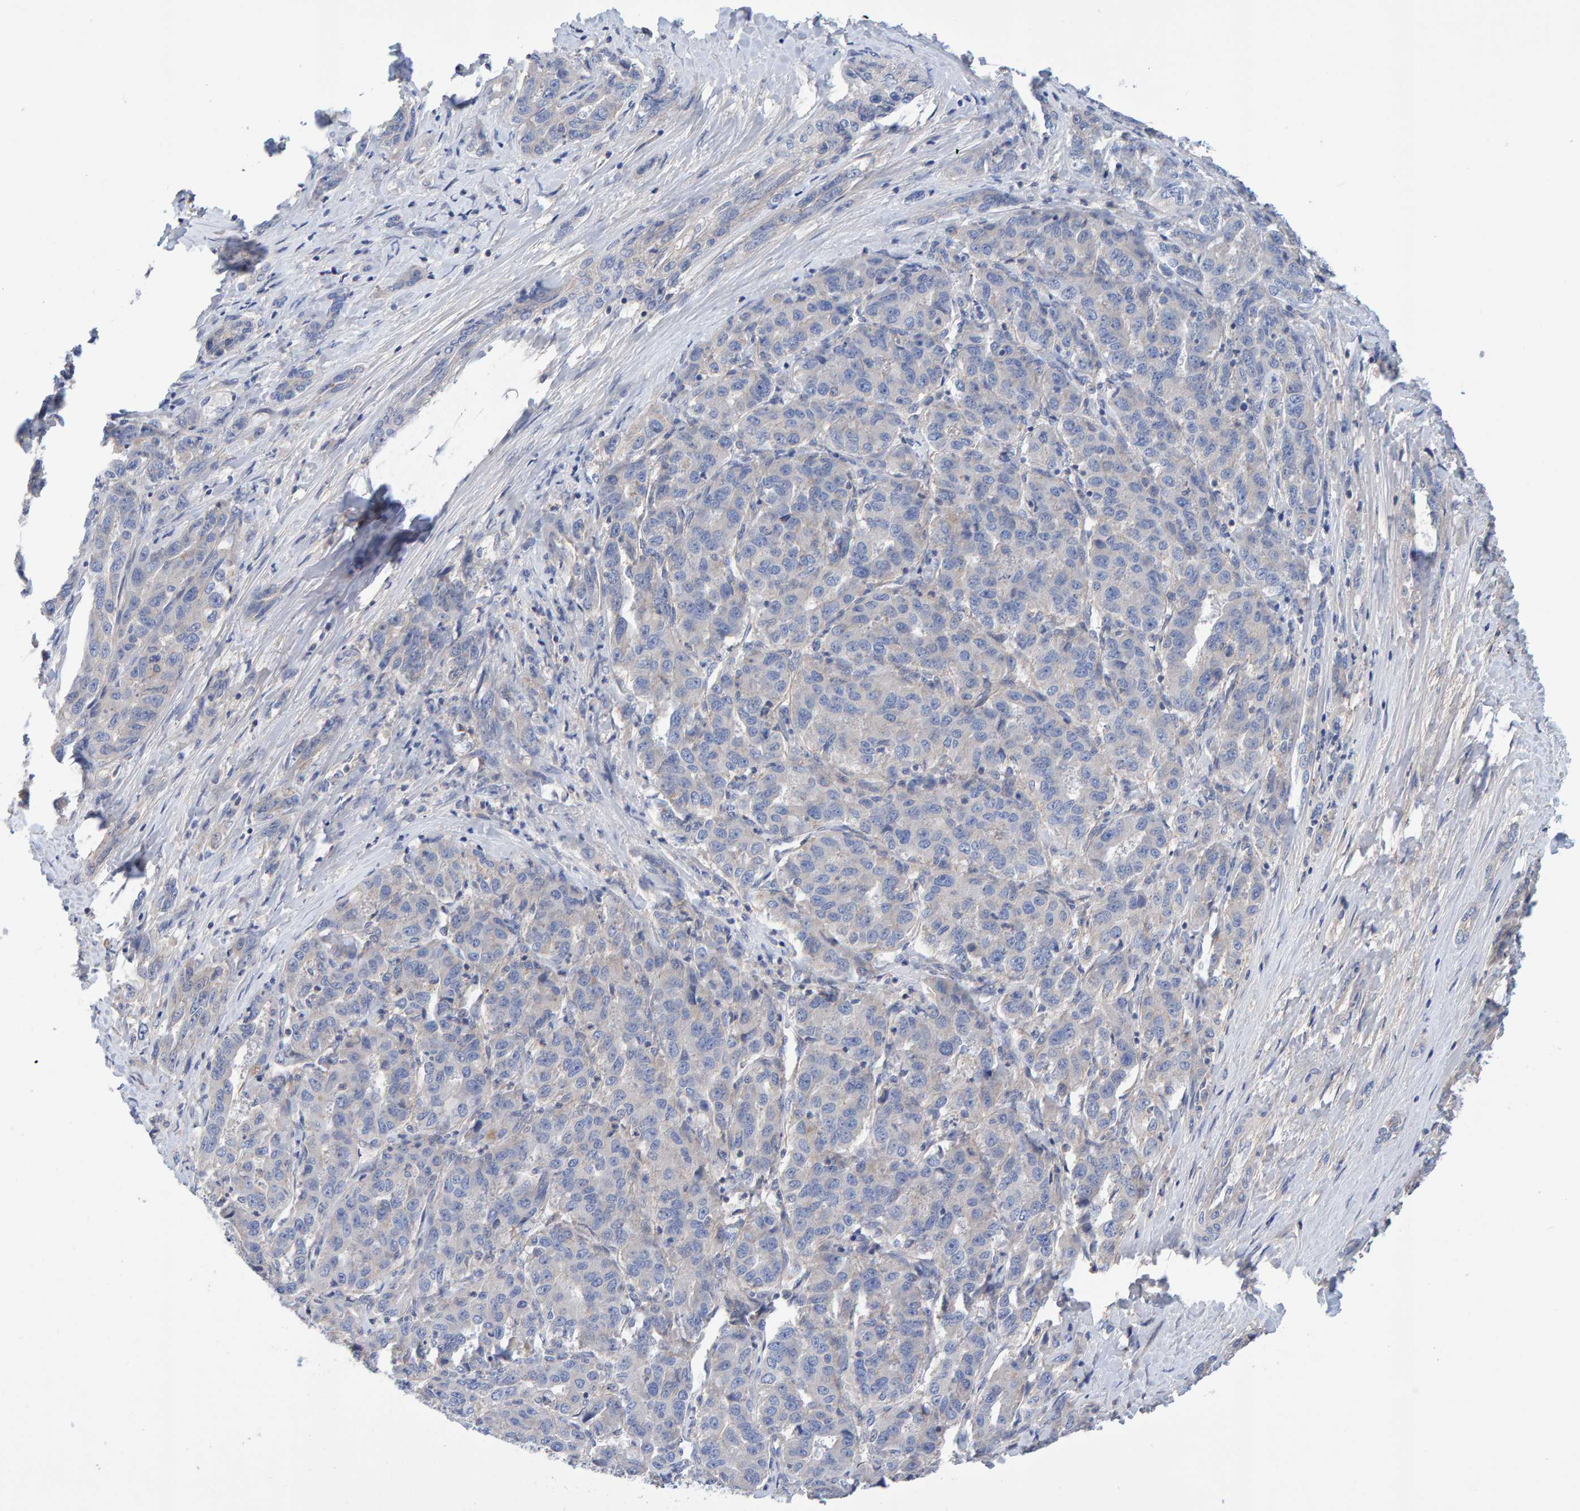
{"staining": {"intensity": "negative", "quantity": "none", "location": "none"}, "tissue": "liver cancer", "cell_type": "Tumor cells", "image_type": "cancer", "snomed": [{"axis": "morphology", "description": "Cholangiocarcinoma"}, {"axis": "topography", "description": "Liver"}], "caption": "Immunohistochemical staining of cholangiocarcinoma (liver) reveals no significant staining in tumor cells.", "gene": "EFR3A", "patient": {"sex": "male", "age": 59}}